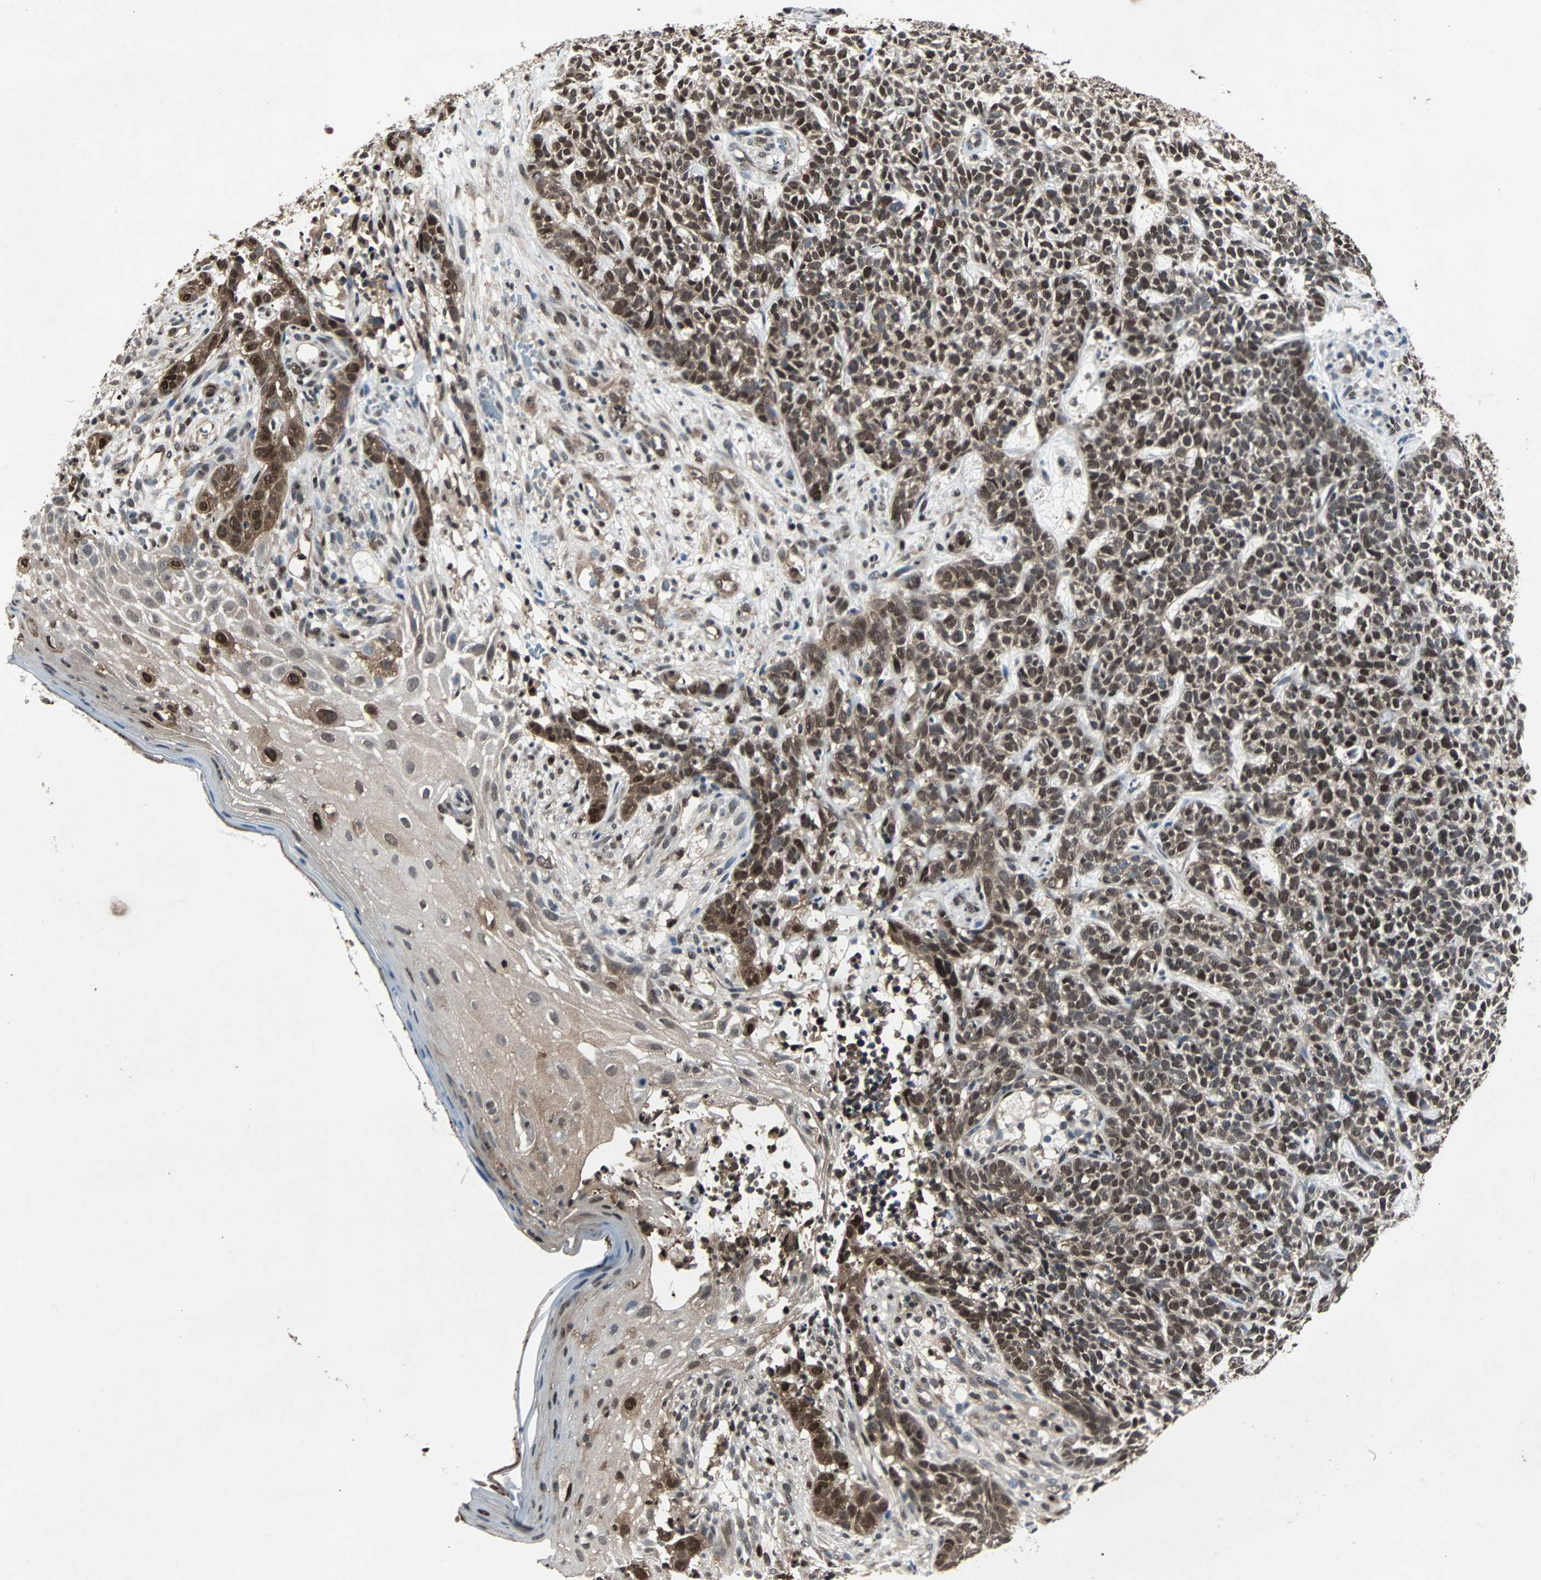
{"staining": {"intensity": "strong", "quantity": ">75%", "location": "cytoplasmic/membranous,nuclear"}, "tissue": "skin cancer", "cell_type": "Tumor cells", "image_type": "cancer", "snomed": [{"axis": "morphology", "description": "Basal cell carcinoma"}, {"axis": "topography", "description": "Skin"}], "caption": "This histopathology image reveals skin cancer (basal cell carcinoma) stained with immunohistochemistry (IHC) to label a protein in brown. The cytoplasmic/membranous and nuclear of tumor cells show strong positivity for the protein. Nuclei are counter-stained blue.", "gene": "ACLY", "patient": {"sex": "female", "age": 84}}